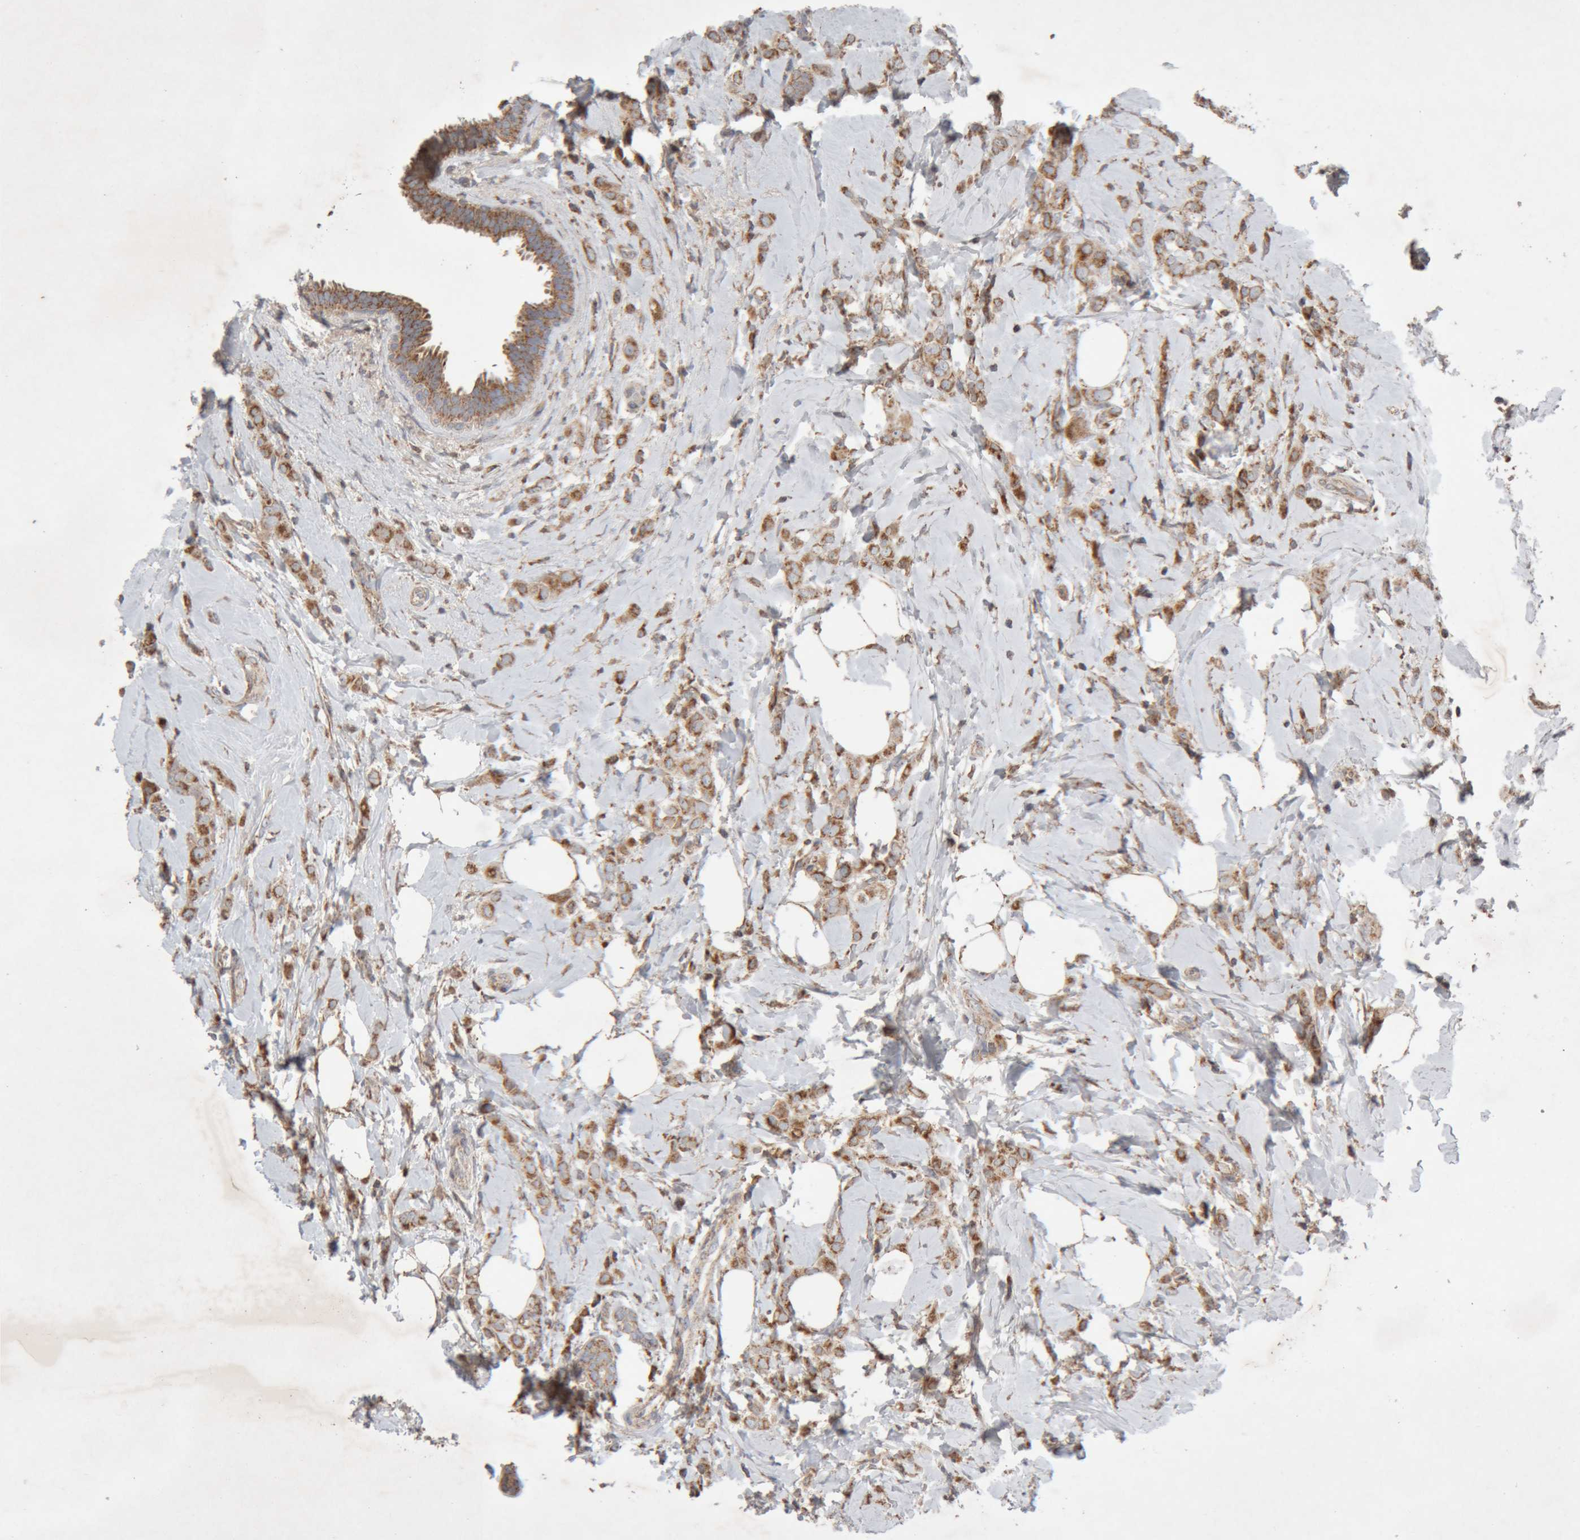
{"staining": {"intensity": "moderate", "quantity": ">75%", "location": "cytoplasmic/membranous"}, "tissue": "breast cancer", "cell_type": "Tumor cells", "image_type": "cancer", "snomed": [{"axis": "morphology", "description": "Lobular carcinoma"}, {"axis": "topography", "description": "Breast"}], "caption": "Protein staining of breast cancer tissue reveals moderate cytoplasmic/membranous expression in approximately >75% of tumor cells.", "gene": "KIF21B", "patient": {"sex": "female", "age": 47}}